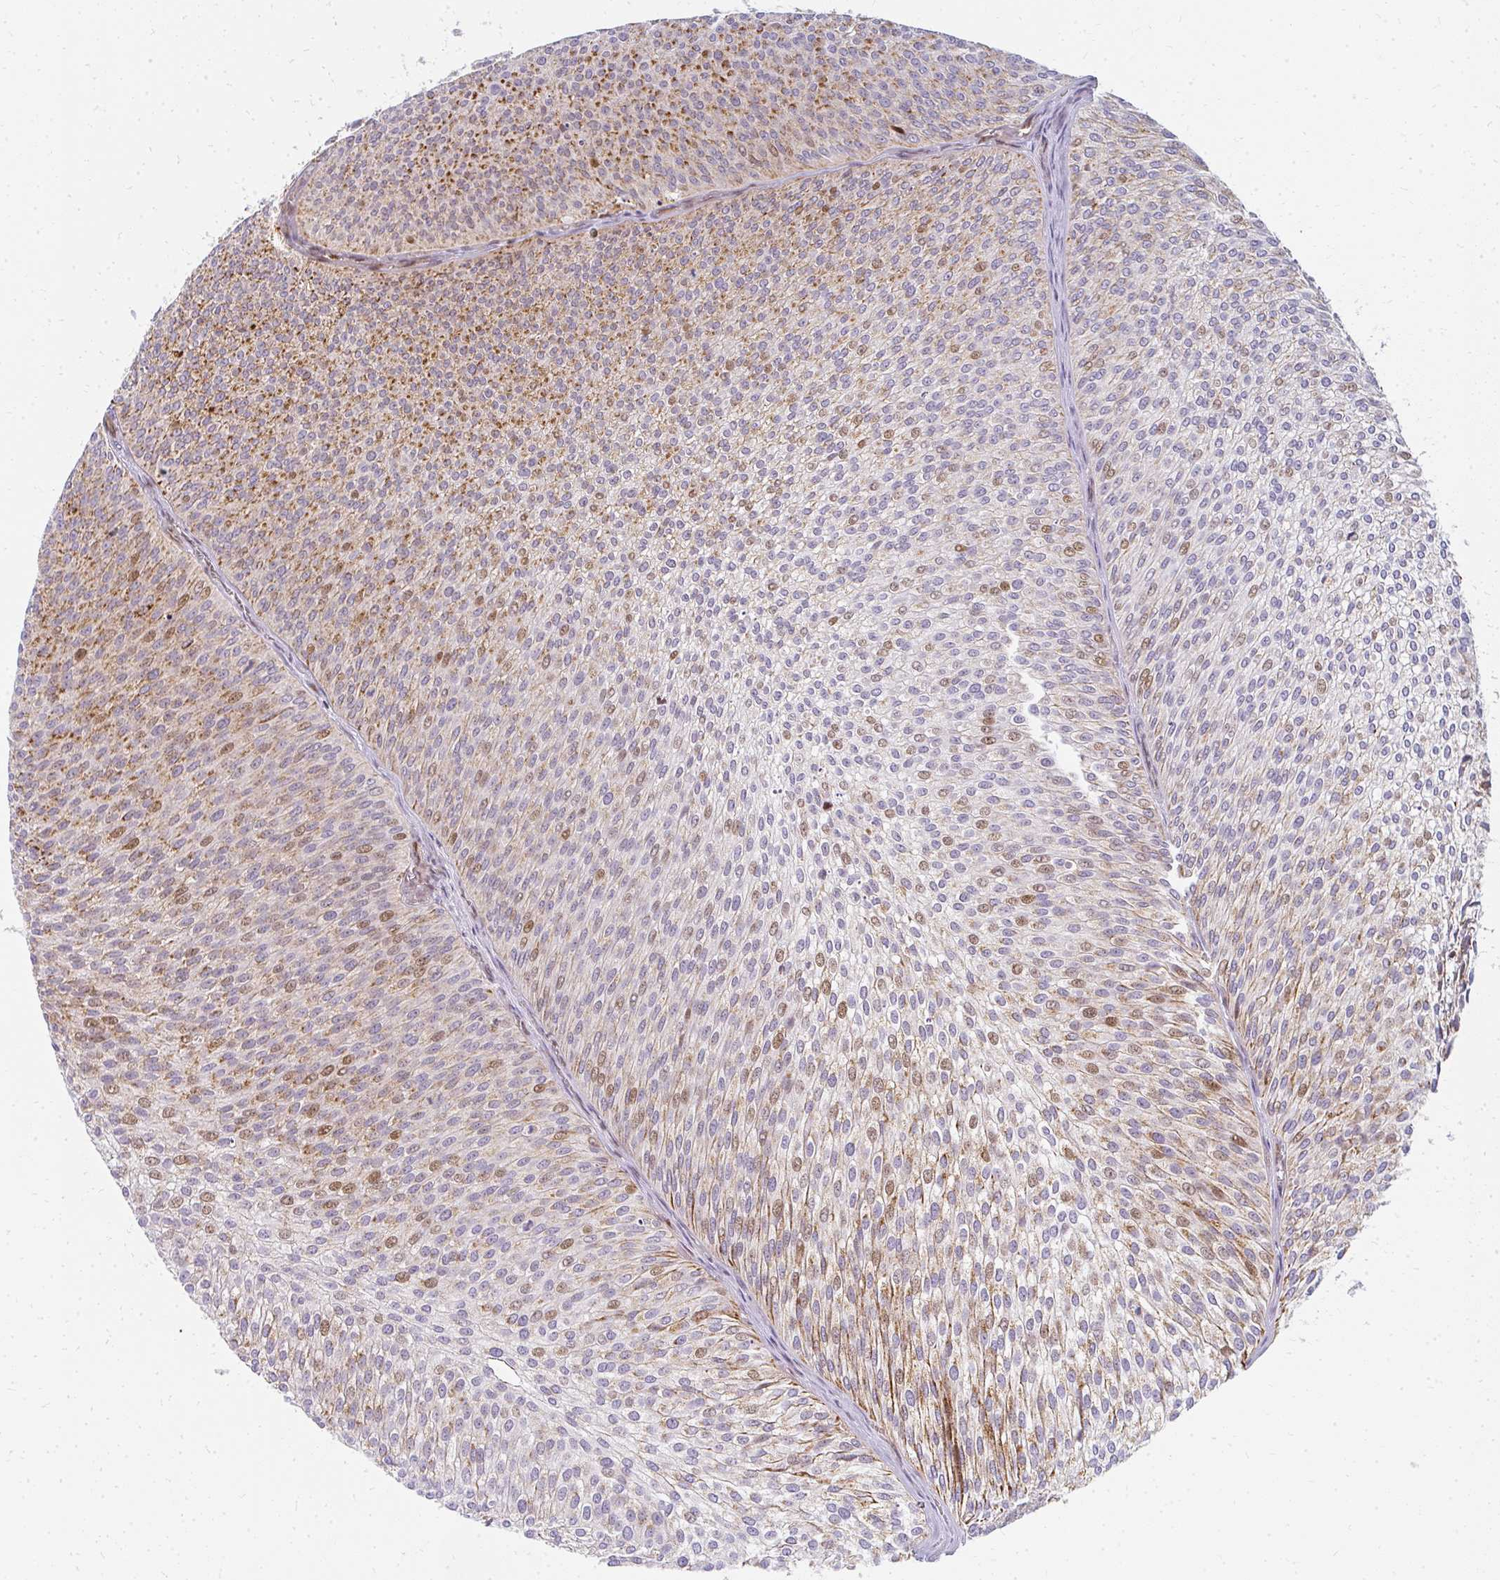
{"staining": {"intensity": "moderate", "quantity": "25%-75%", "location": "cytoplasmic/membranous,nuclear"}, "tissue": "urothelial cancer", "cell_type": "Tumor cells", "image_type": "cancer", "snomed": [{"axis": "morphology", "description": "Urothelial carcinoma, Low grade"}, {"axis": "topography", "description": "Urinary bladder"}], "caption": "Immunohistochemical staining of human urothelial carcinoma (low-grade) displays medium levels of moderate cytoplasmic/membranous and nuclear protein positivity in approximately 25%-75% of tumor cells.", "gene": "PLA2G5", "patient": {"sex": "male", "age": 91}}